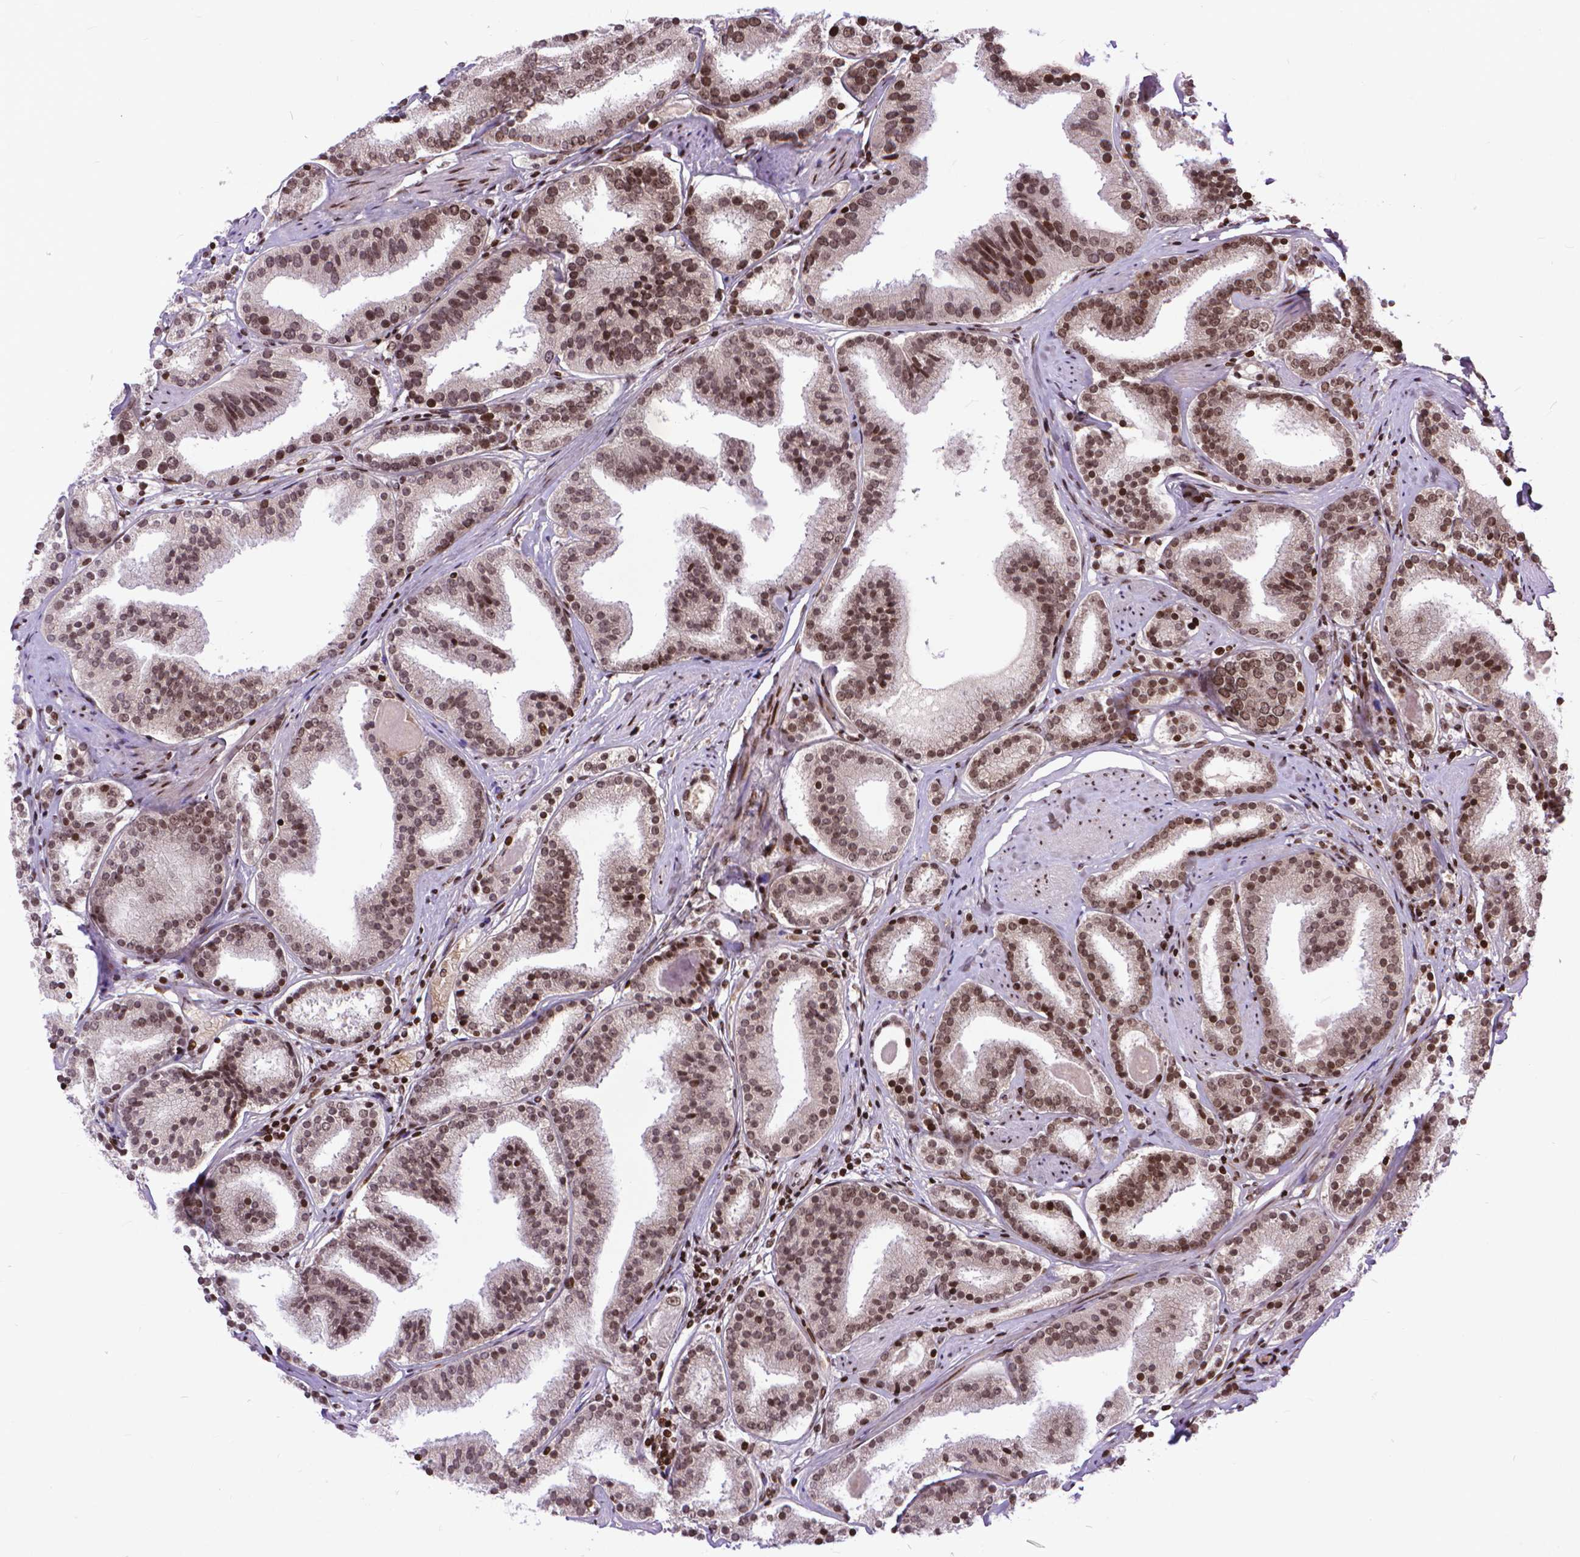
{"staining": {"intensity": "moderate", "quantity": ">75%", "location": "nuclear"}, "tissue": "prostate cancer", "cell_type": "Tumor cells", "image_type": "cancer", "snomed": [{"axis": "morphology", "description": "Adenocarcinoma, High grade"}, {"axis": "topography", "description": "Prostate"}], "caption": "Moderate nuclear protein positivity is identified in about >75% of tumor cells in prostate cancer.", "gene": "AMER1", "patient": {"sex": "male", "age": 63}}